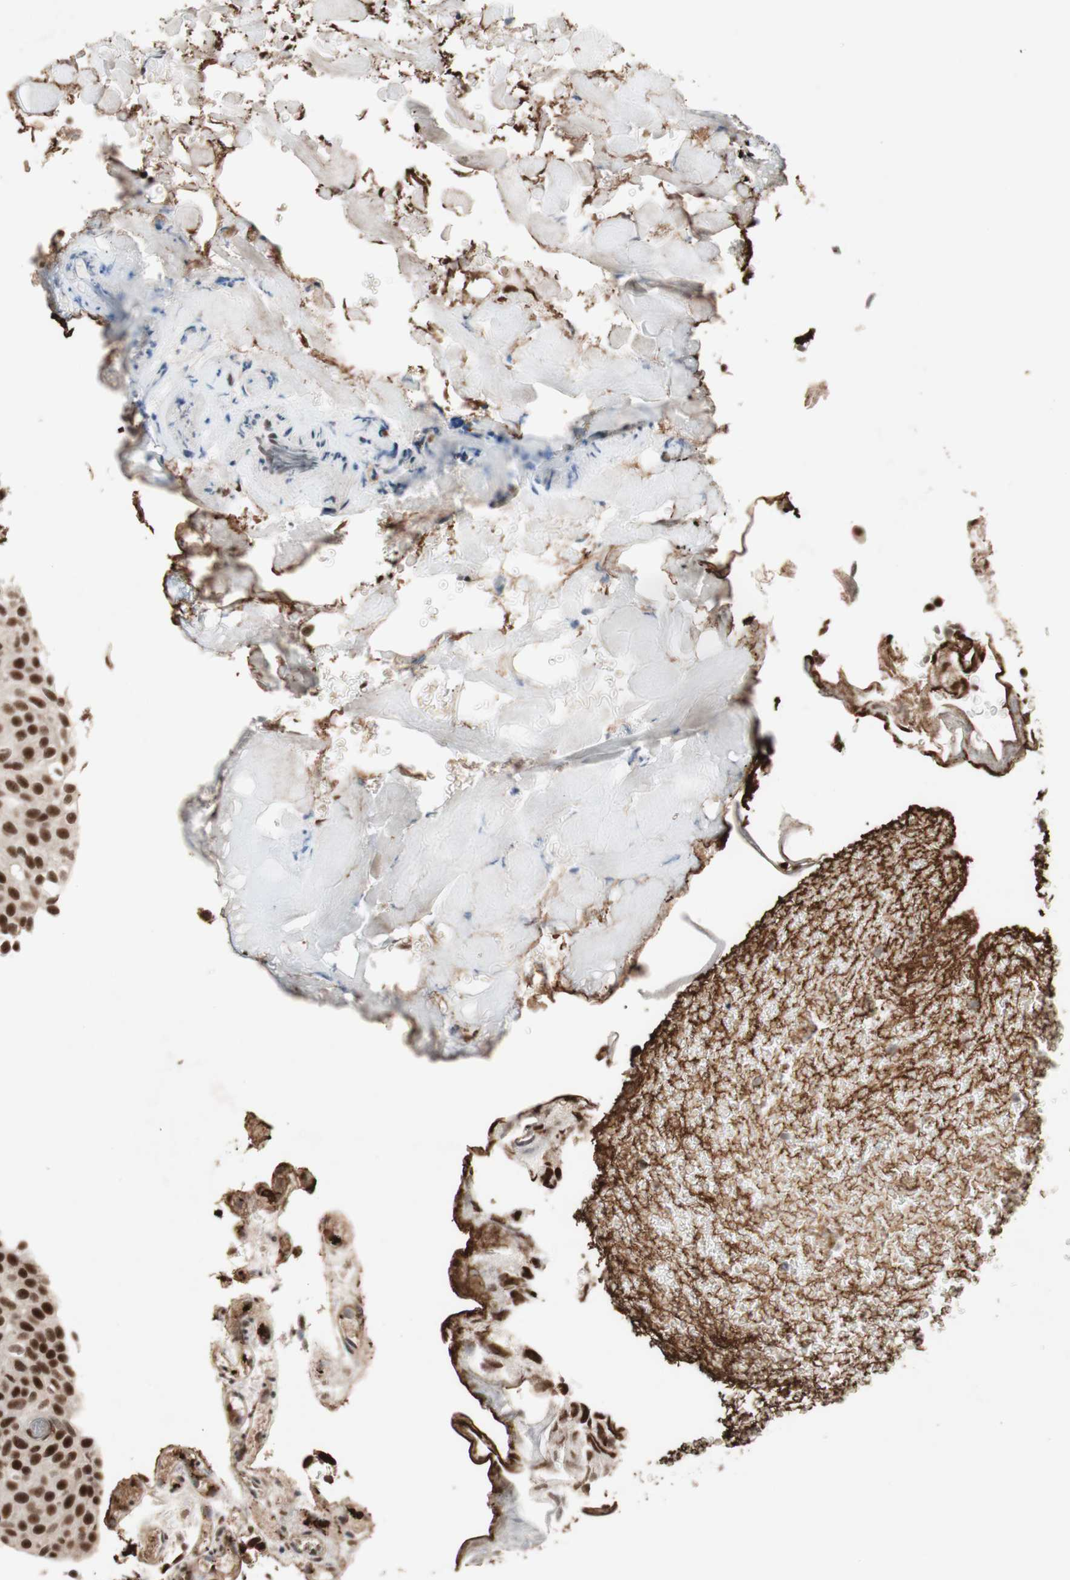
{"staining": {"intensity": "strong", "quantity": ">75%", "location": "nuclear"}, "tissue": "urothelial cancer", "cell_type": "Tumor cells", "image_type": "cancer", "snomed": [{"axis": "morphology", "description": "Urothelial carcinoma, Low grade"}, {"axis": "topography", "description": "Urinary bladder"}], "caption": "The image shows a brown stain indicating the presence of a protein in the nuclear of tumor cells in urothelial cancer. (Brightfield microscopy of DAB IHC at high magnification).", "gene": "TLE1", "patient": {"sex": "male", "age": 78}}